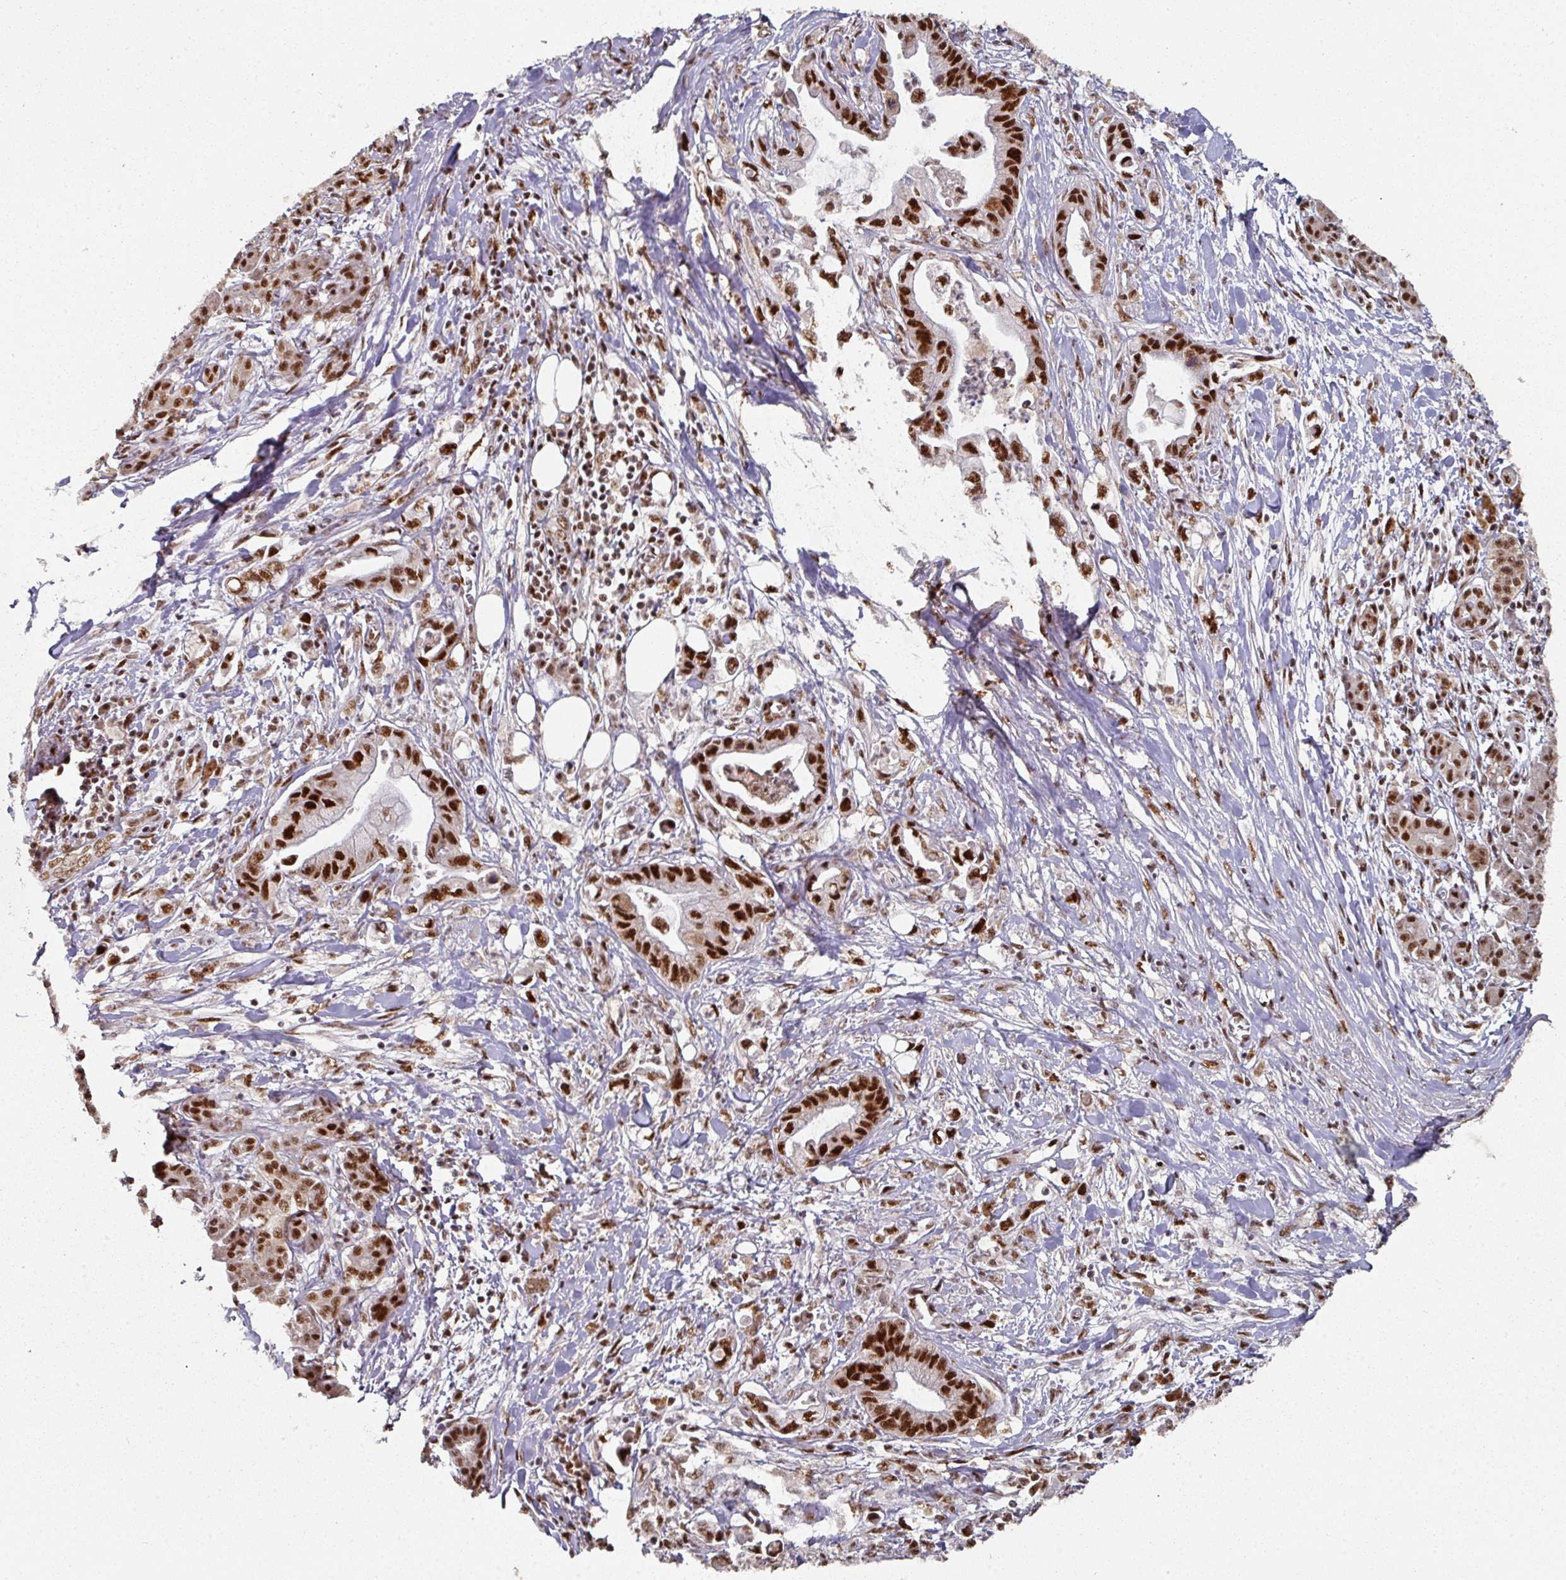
{"staining": {"intensity": "strong", "quantity": ">75%", "location": "nuclear"}, "tissue": "pancreatic cancer", "cell_type": "Tumor cells", "image_type": "cancer", "snomed": [{"axis": "morphology", "description": "Adenocarcinoma, NOS"}, {"axis": "topography", "description": "Pancreas"}], "caption": "Human pancreatic adenocarcinoma stained with a brown dye demonstrates strong nuclear positive positivity in about >75% of tumor cells.", "gene": "MEPCE", "patient": {"sex": "male", "age": 61}}